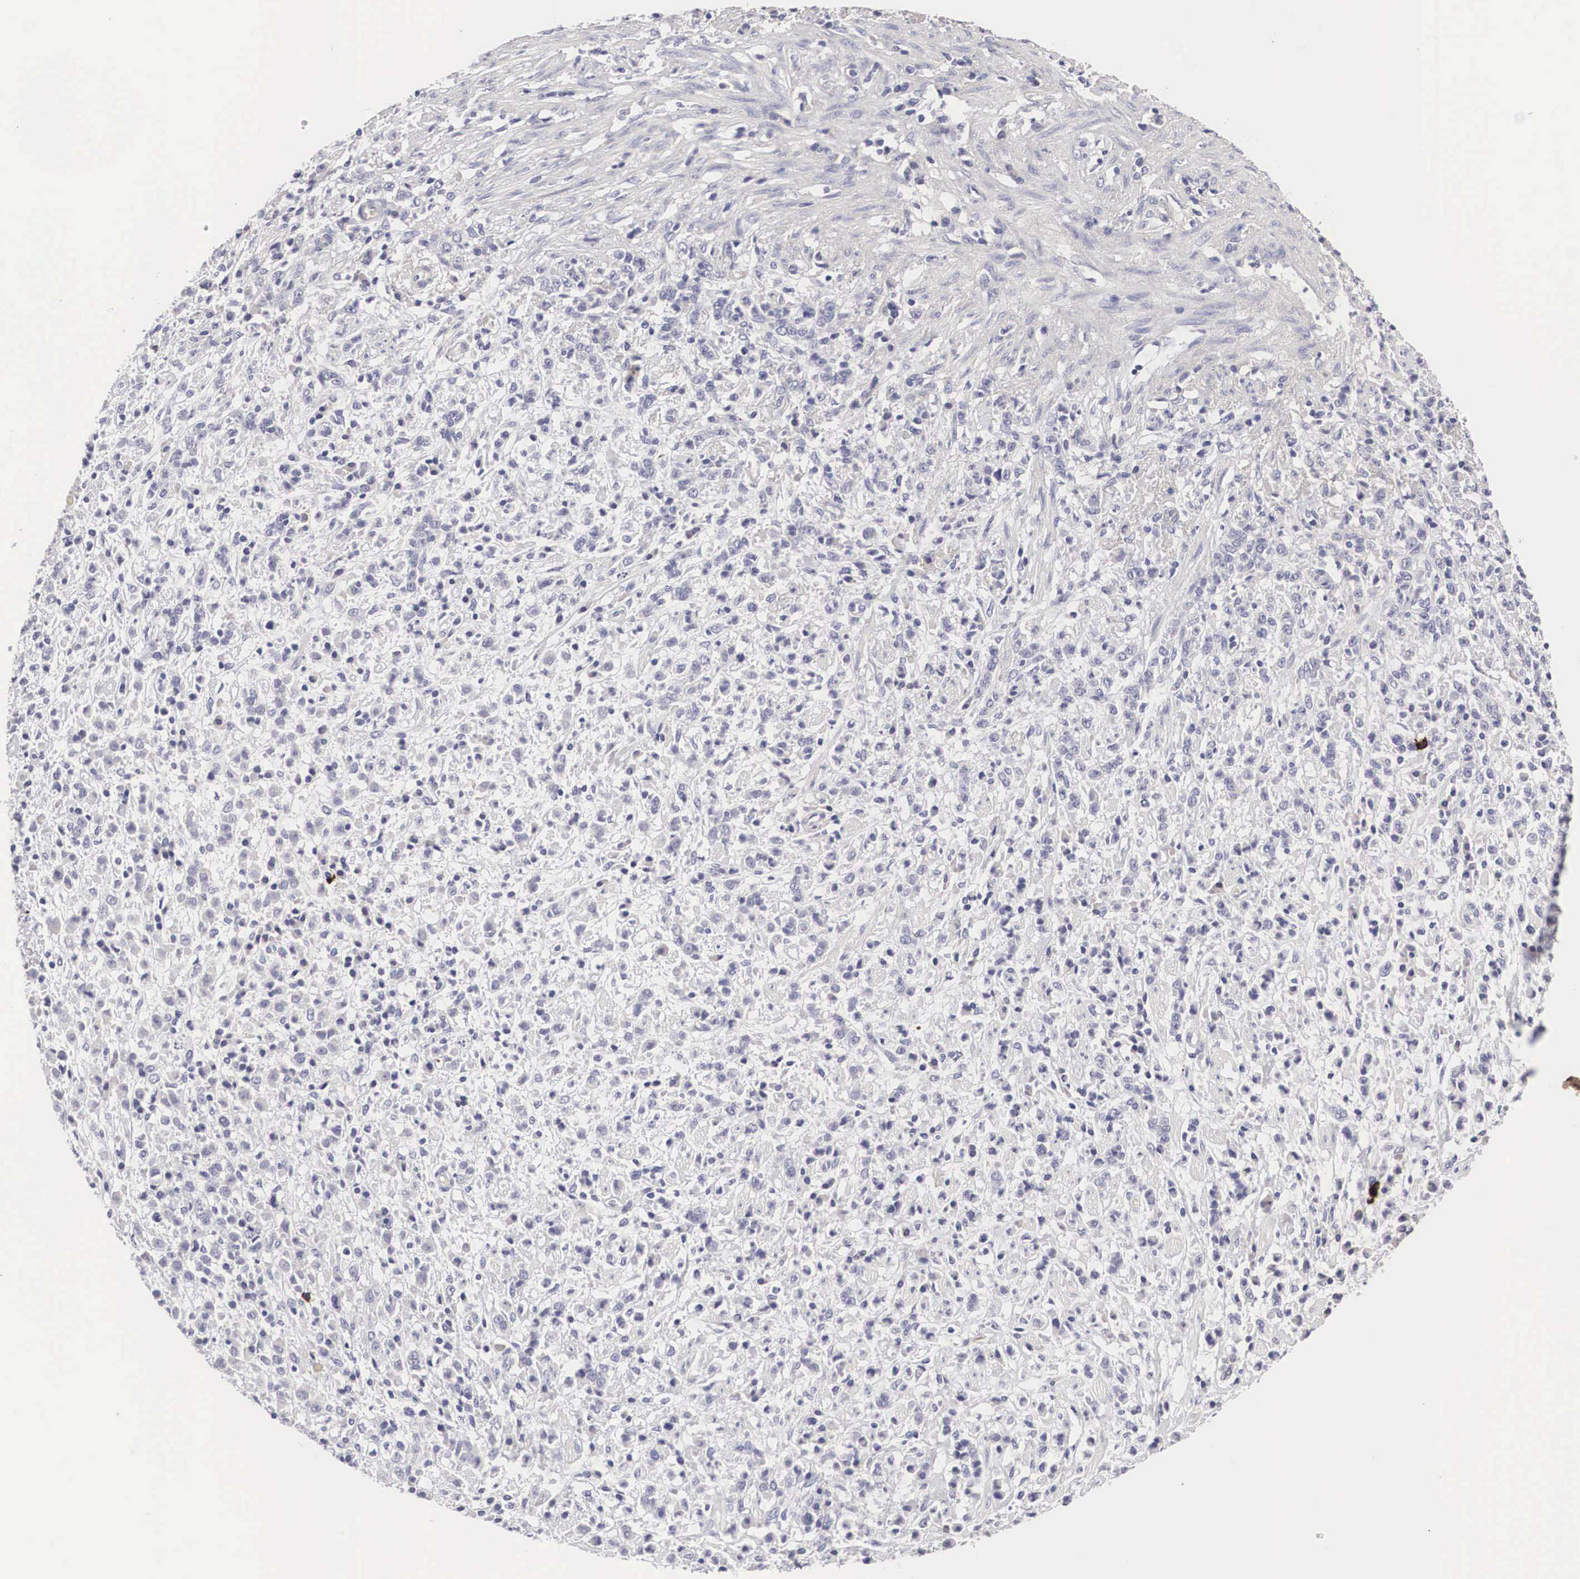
{"staining": {"intensity": "negative", "quantity": "none", "location": "none"}, "tissue": "stomach cancer", "cell_type": "Tumor cells", "image_type": "cancer", "snomed": [{"axis": "morphology", "description": "Adenocarcinoma, NOS"}, {"axis": "topography", "description": "Stomach, lower"}], "caption": "Immunohistochemistry (IHC) of human stomach cancer reveals no positivity in tumor cells. The staining was performed using DAB (3,3'-diaminobenzidine) to visualize the protein expression in brown, while the nuclei were stained in blue with hematoxylin (Magnification: 20x).", "gene": "ABHD4", "patient": {"sex": "male", "age": 88}}